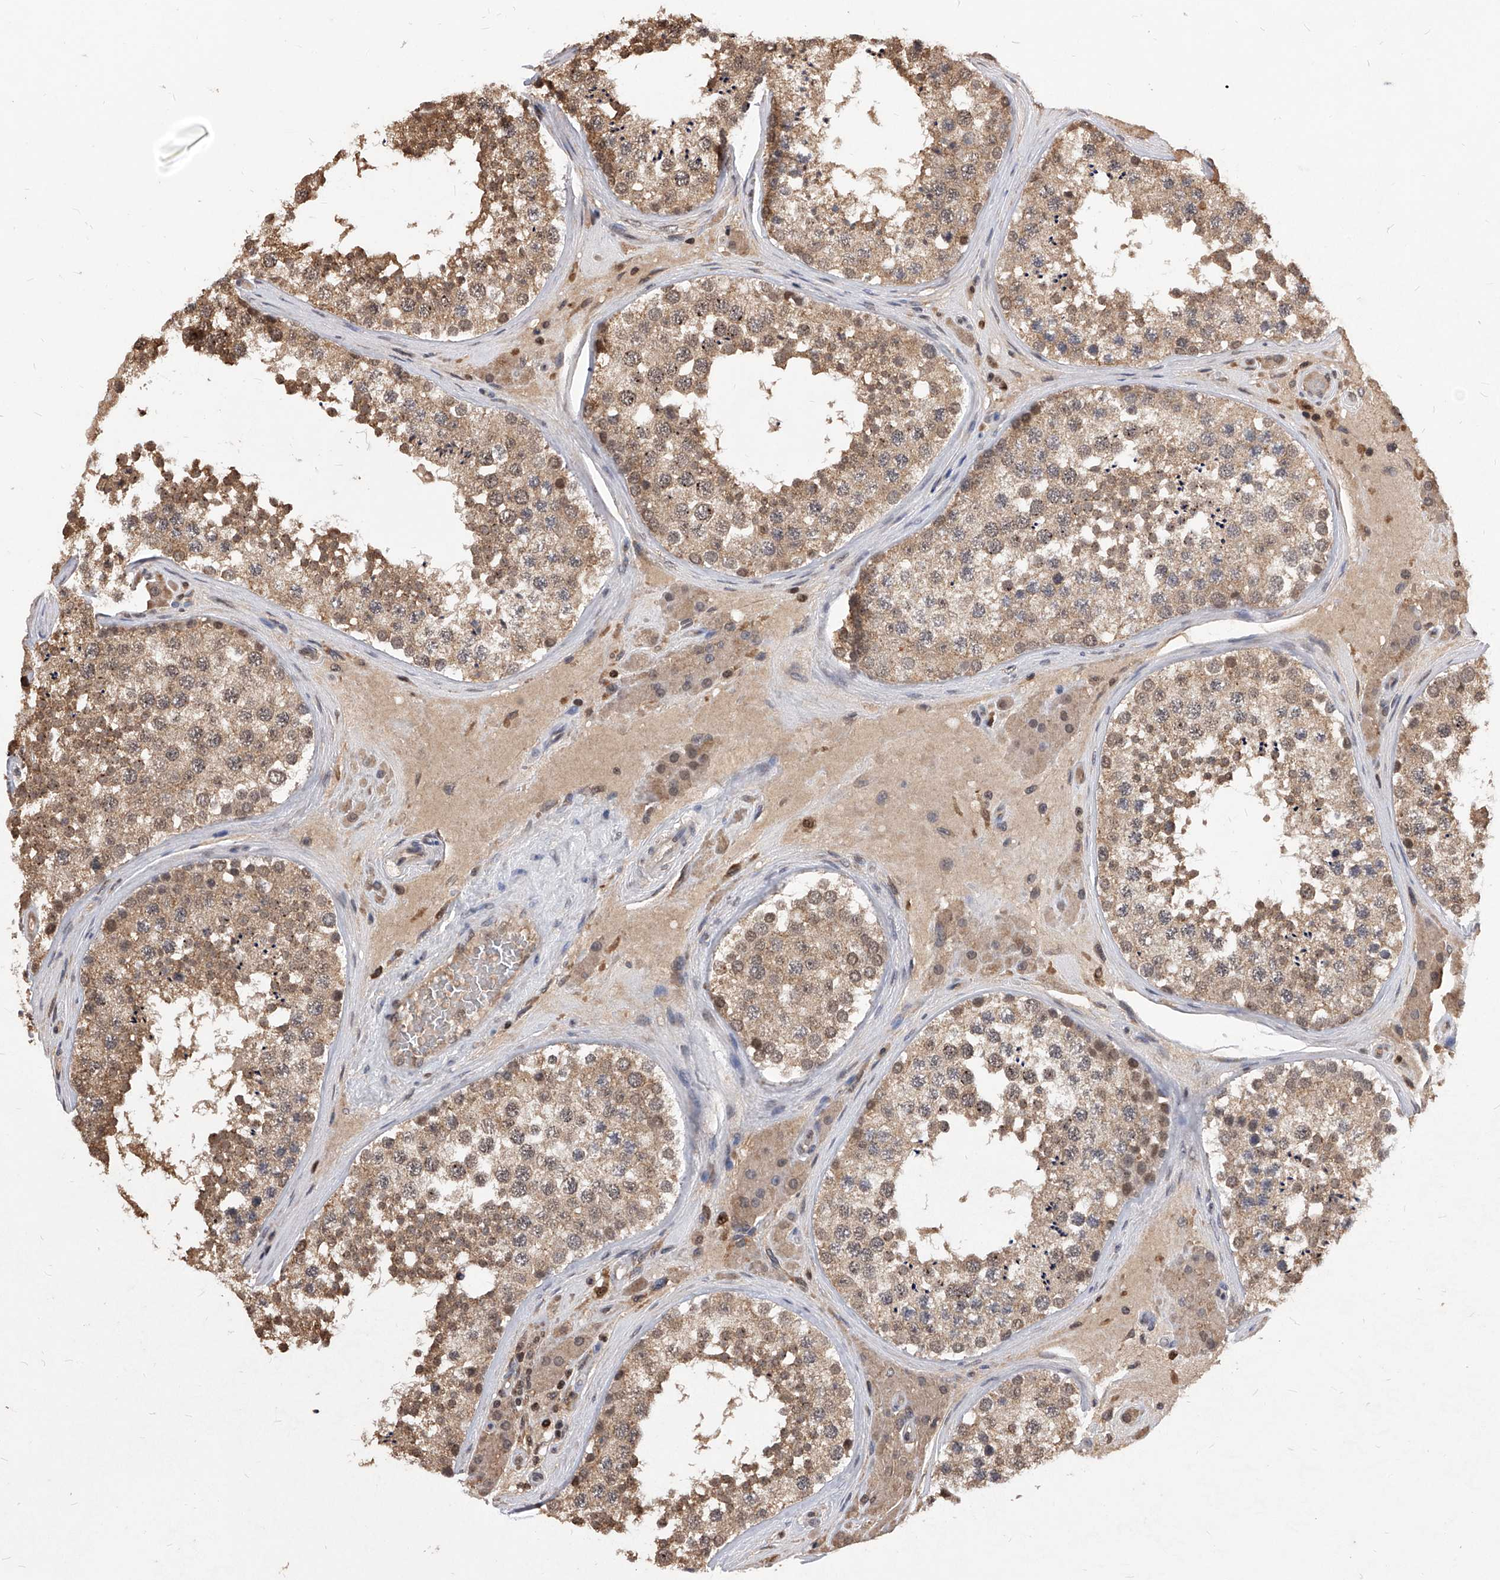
{"staining": {"intensity": "moderate", "quantity": "25%-75%", "location": "cytoplasmic/membranous,nuclear"}, "tissue": "testis", "cell_type": "Cells in seminiferous ducts", "image_type": "normal", "snomed": [{"axis": "morphology", "description": "Normal tissue, NOS"}, {"axis": "topography", "description": "Testis"}], "caption": "This micrograph displays immunohistochemistry staining of normal human testis, with medium moderate cytoplasmic/membranous,nuclear staining in approximately 25%-75% of cells in seminiferous ducts.", "gene": "ID1", "patient": {"sex": "male", "age": 46}}